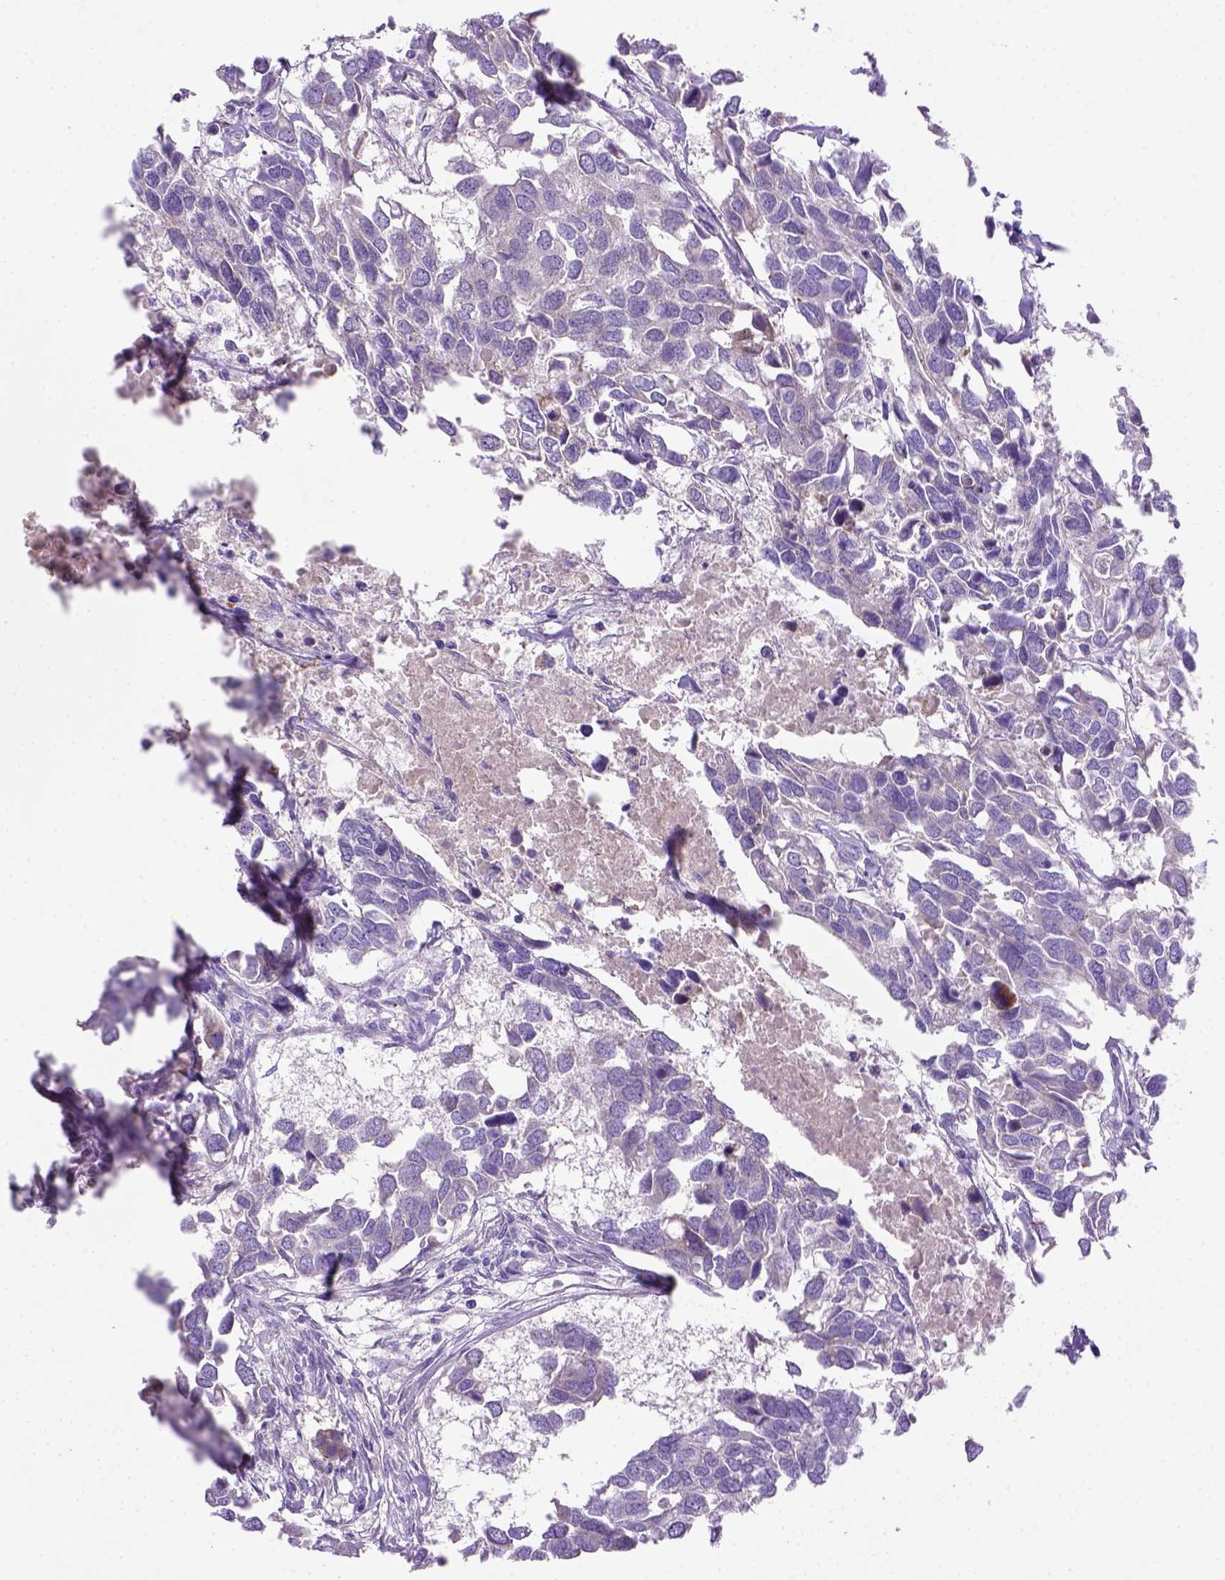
{"staining": {"intensity": "negative", "quantity": "none", "location": "none"}, "tissue": "breast cancer", "cell_type": "Tumor cells", "image_type": "cancer", "snomed": [{"axis": "morphology", "description": "Duct carcinoma"}, {"axis": "topography", "description": "Breast"}], "caption": "This is an immunohistochemistry (IHC) micrograph of breast invasive ductal carcinoma. There is no staining in tumor cells.", "gene": "SIRPD", "patient": {"sex": "female", "age": 83}}